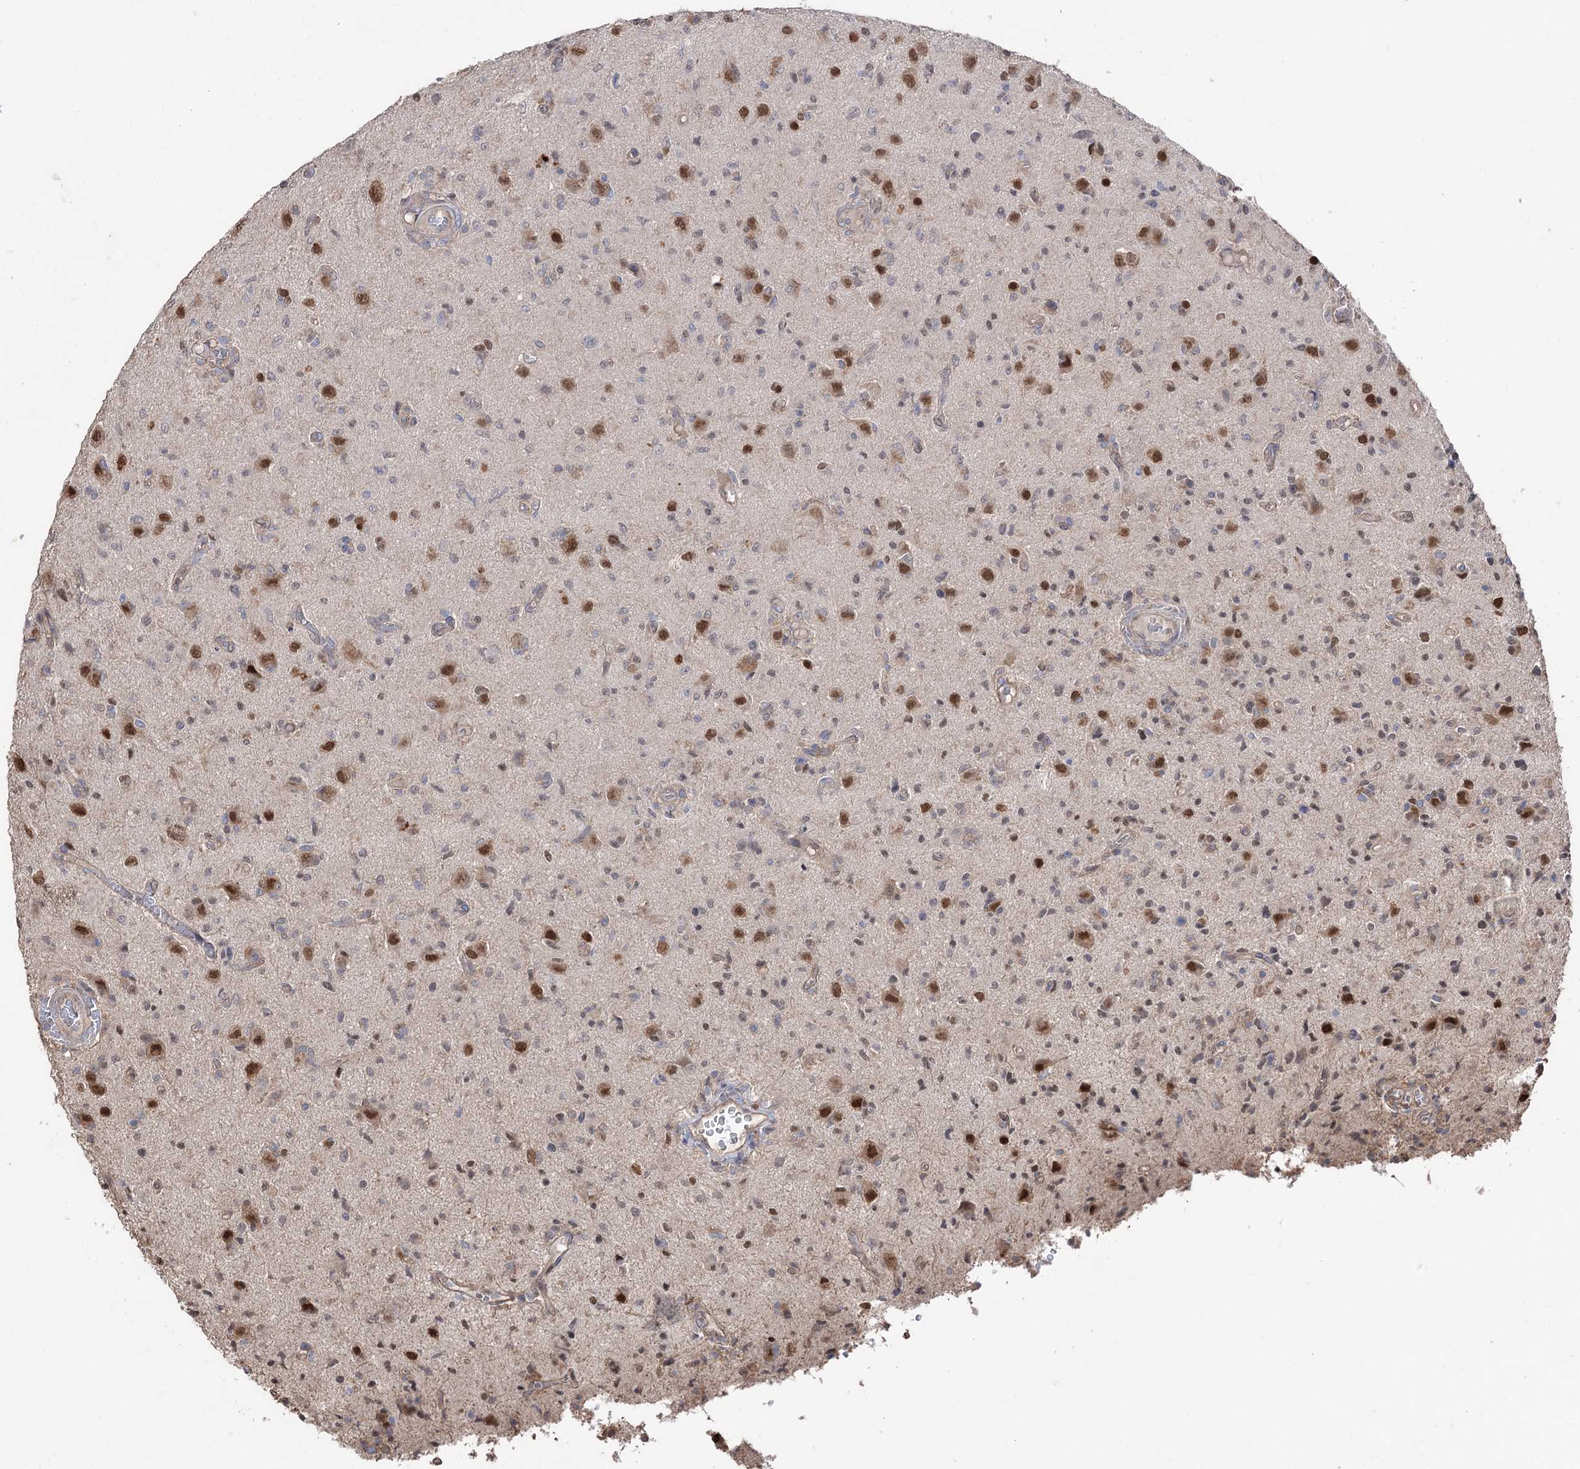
{"staining": {"intensity": "moderate", "quantity": "25%-75%", "location": "nuclear"}, "tissue": "glioma", "cell_type": "Tumor cells", "image_type": "cancer", "snomed": [{"axis": "morphology", "description": "Glioma, malignant, High grade"}, {"axis": "topography", "description": "Brain"}], "caption": "The image reveals a brown stain indicating the presence of a protein in the nuclear of tumor cells in high-grade glioma (malignant).", "gene": "FAM13B", "patient": {"sex": "female", "age": 57}}